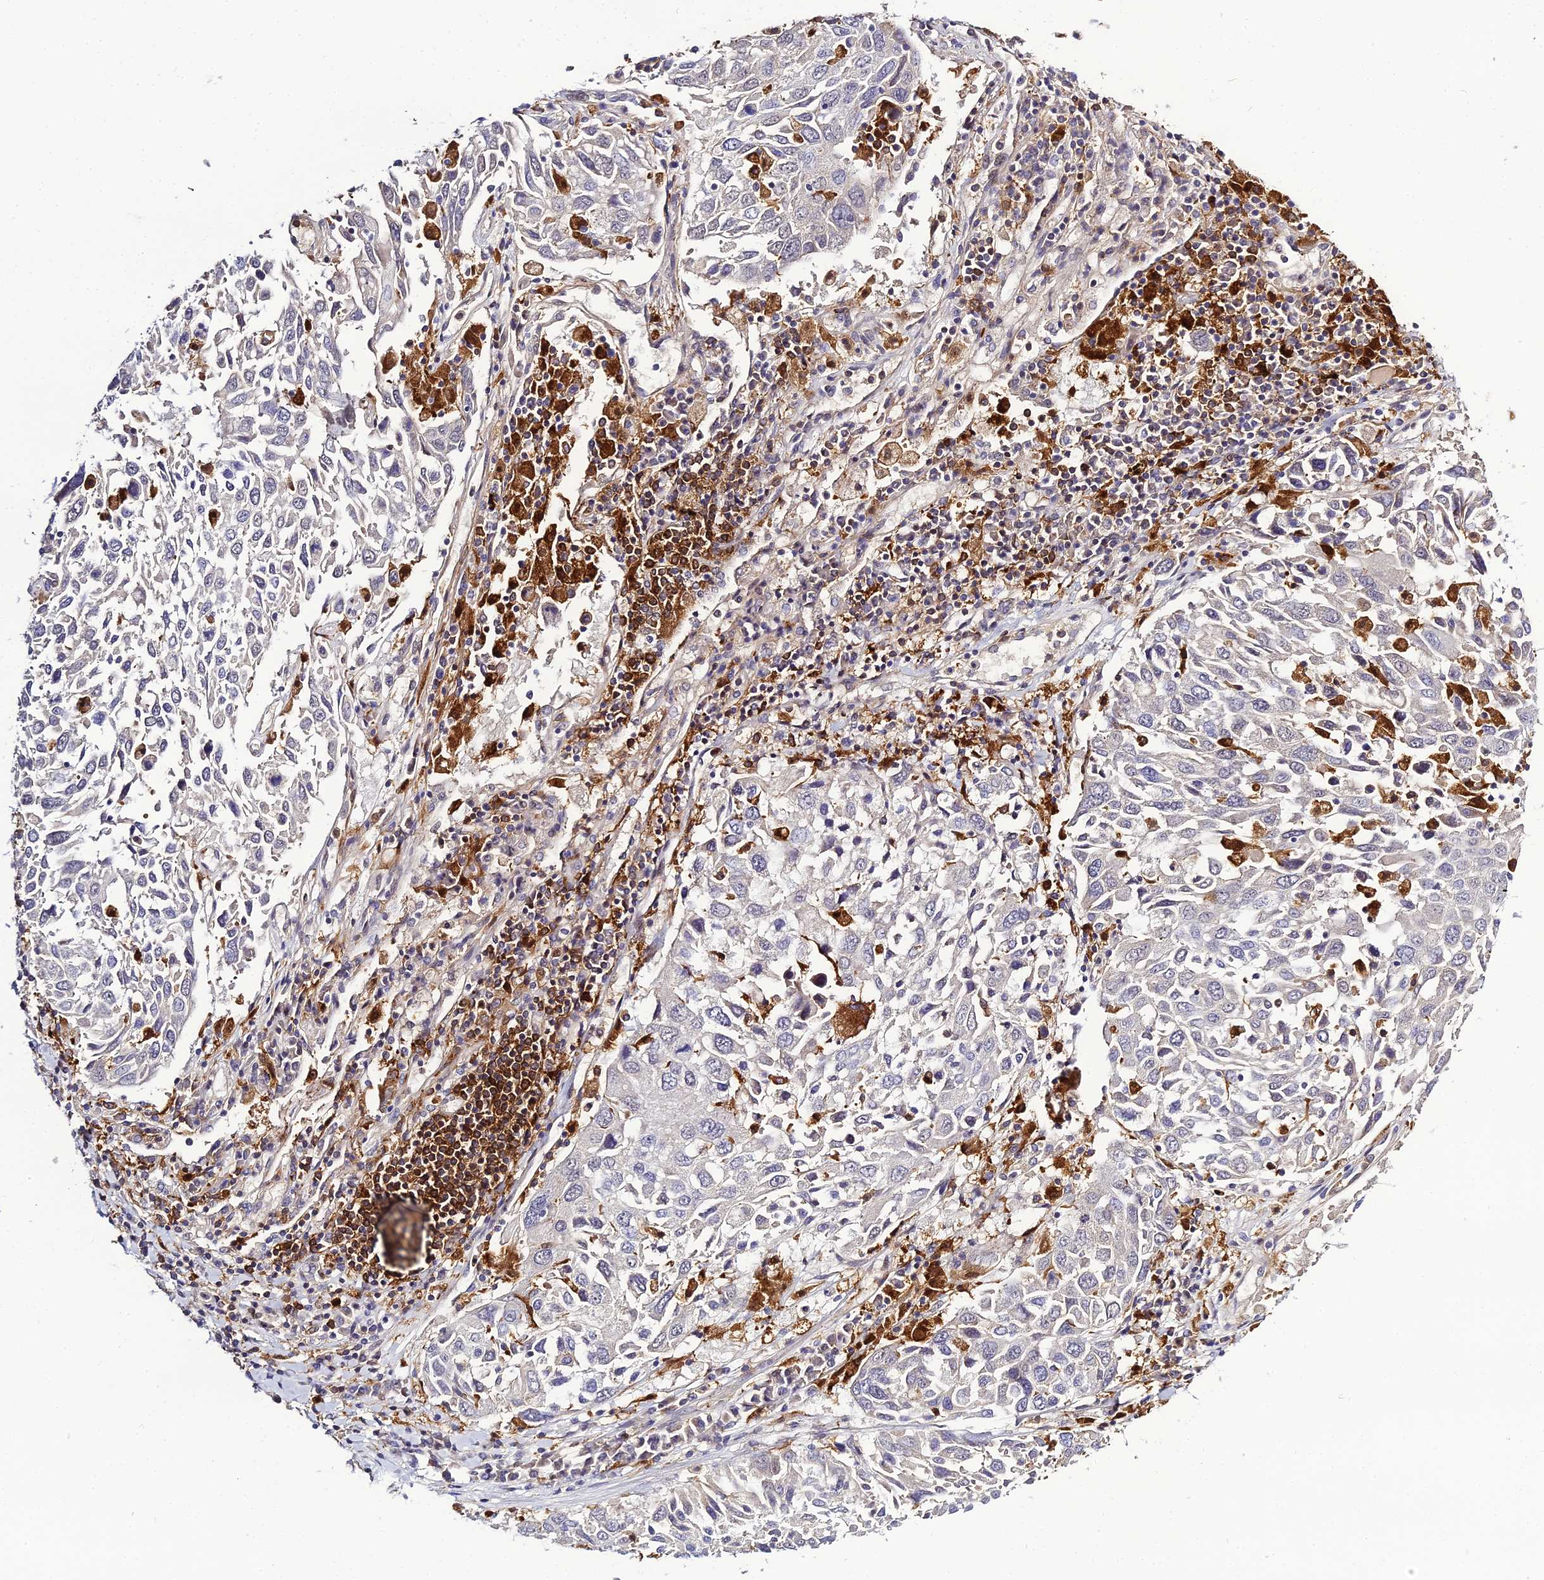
{"staining": {"intensity": "negative", "quantity": "none", "location": "none"}, "tissue": "lung cancer", "cell_type": "Tumor cells", "image_type": "cancer", "snomed": [{"axis": "morphology", "description": "Squamous cell carcinoma, NOS"}, {"axis": "topography", "description": "Lung"}], "caption": "Tumor cells are negative for protein expression in human lung squamous cell carcinoma.", "gene": "IL4I1", "patient": {"sex": "male", "age": 65}}